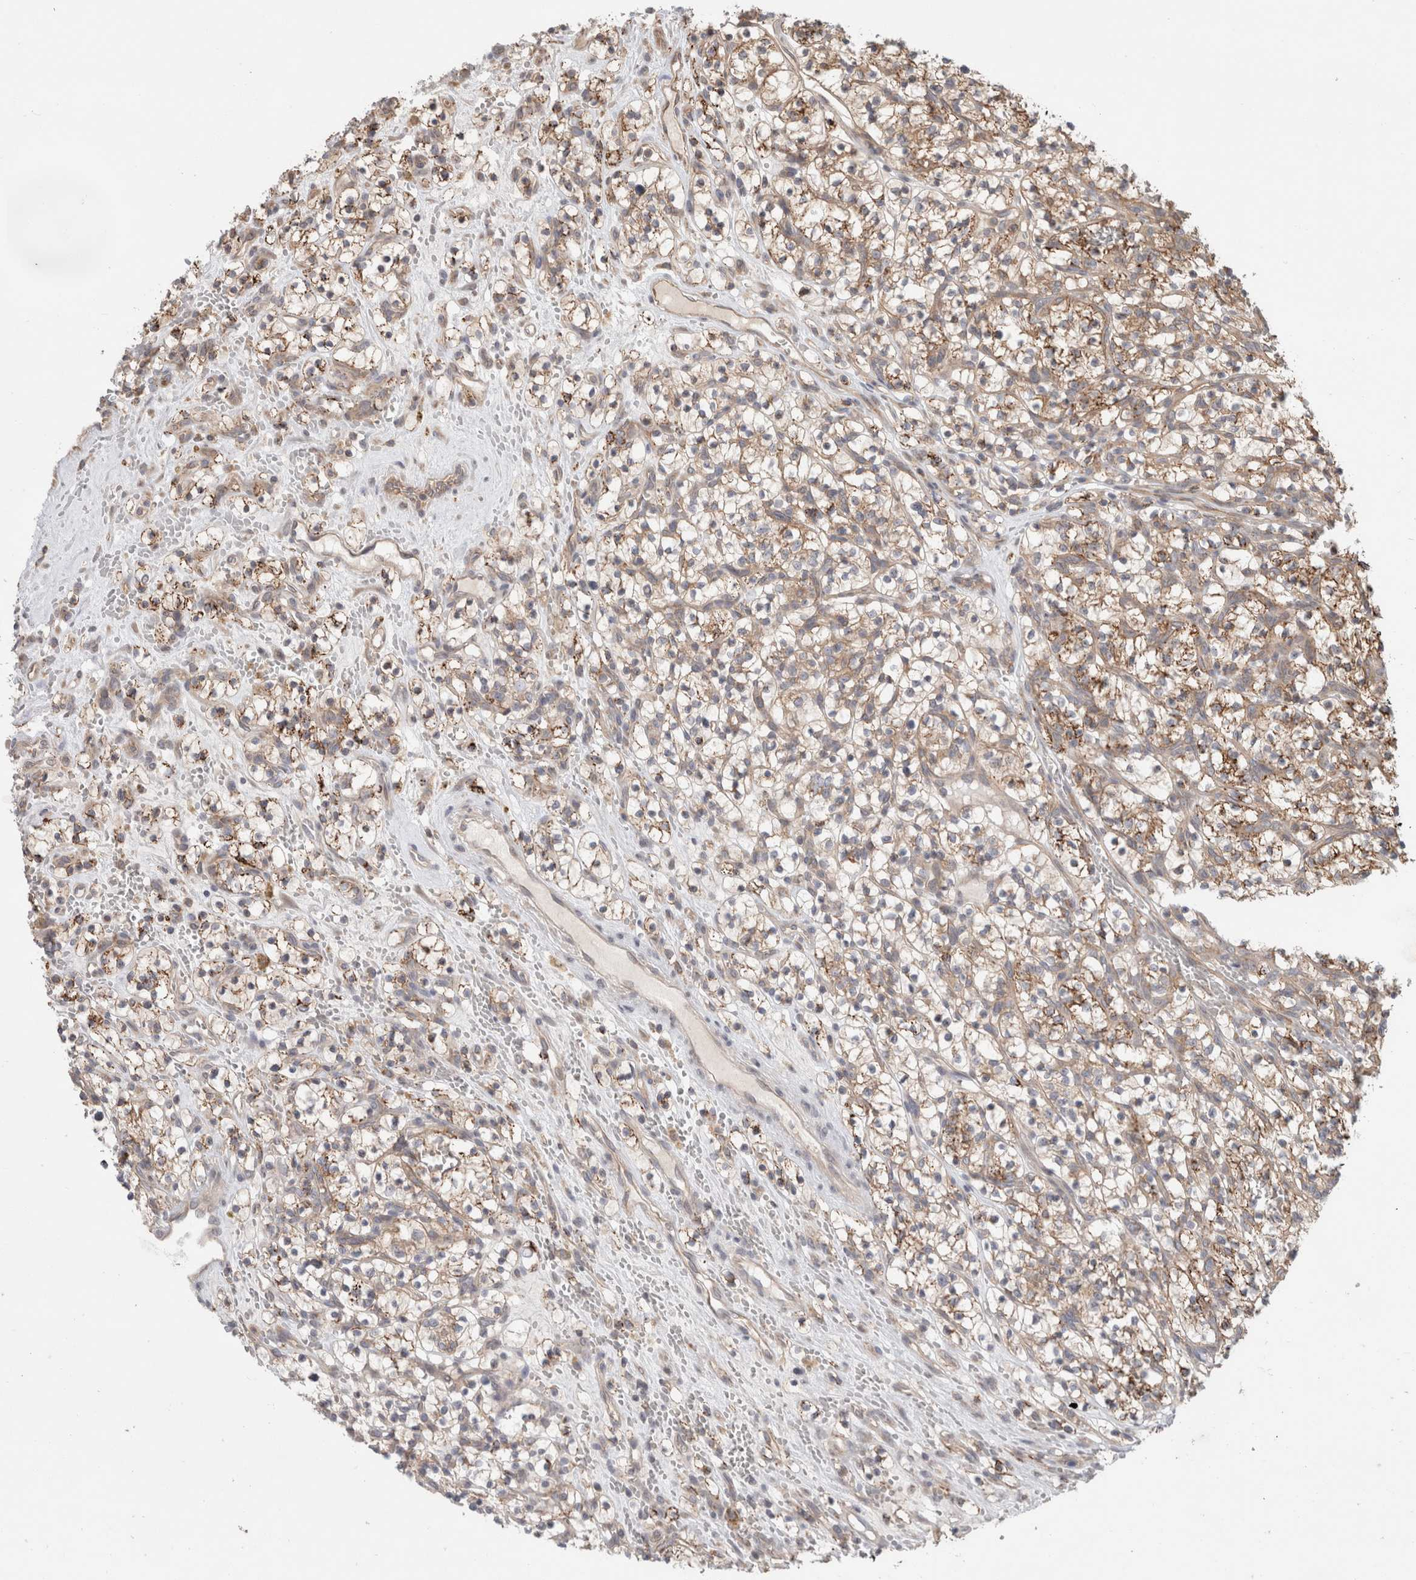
{"staining": {"intensity": "moderate", "quantity": ">75%", "location": "cytoplasmic/membranous"}, "tissue": "renal cancer", "cell_type": "Tumor cells", "image_type": "cancer", "snomed": [{"axis": "morphology", "description": "Adenocarcinoma, NOS"}, {"axis": "topography", "description": "Kidney"}], "caption": "Tumor cells show medium levels of moderate cytoplasmic/membranous positivity in approximately >75% of cells in human renal cancer (adenocarcinoma).", "gene": "HROB", "patient": {"sex": "female", "age": 57}}